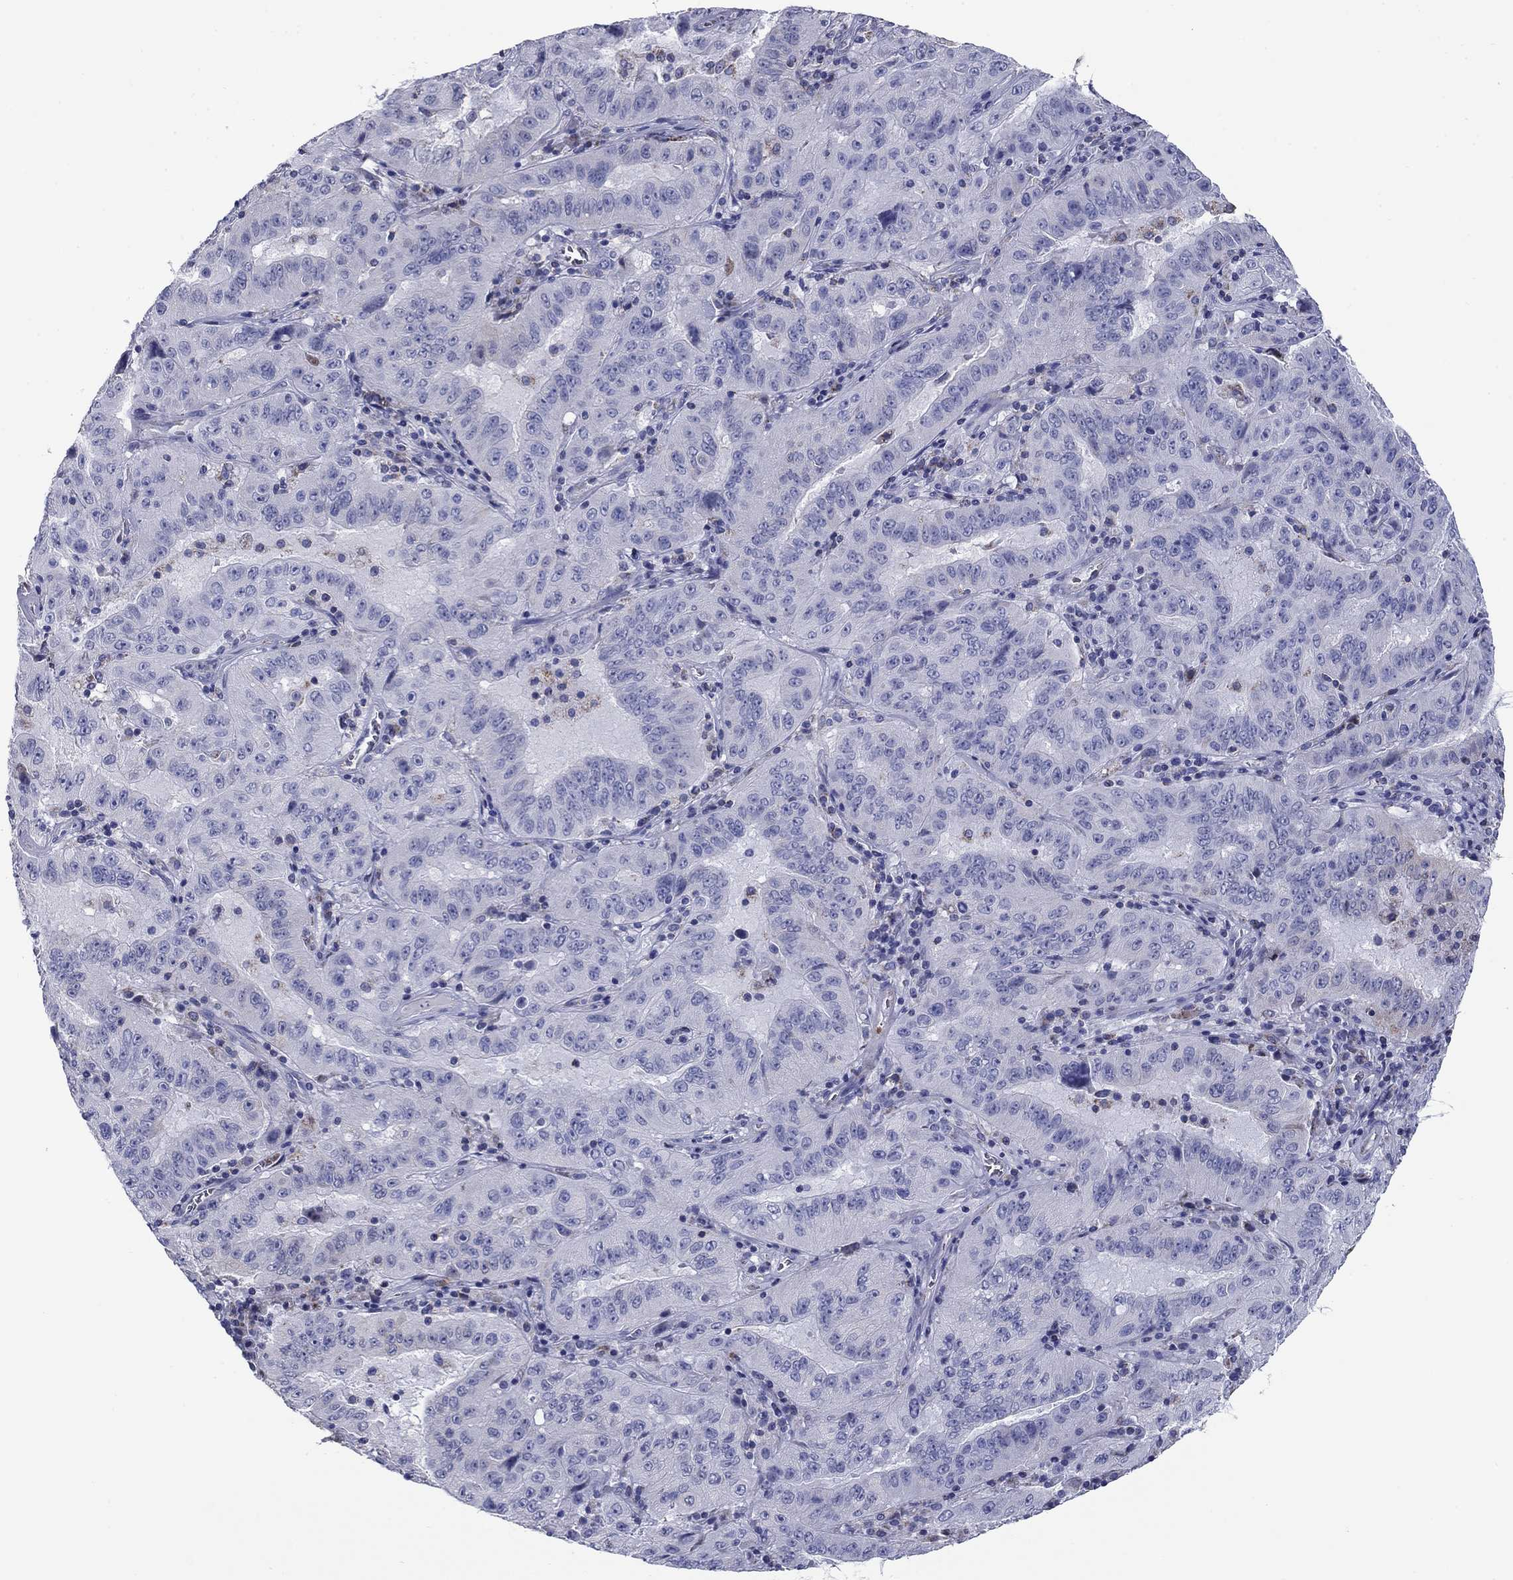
{"staining": {"intensity": "negative", "quantity": "none", "location": "none"}, "tissue": "pancreatic cancer", "cell_type": "Tumor cells", "image_type": "cancer", "snomed": [{"axis": "morphology", "description": "Adenocarcinoma, NOS"}, {"axis": "topography", "description": "Pancreas"}], "caption": "DAB (3,3'-diaminobenzidine) immunohistochemical staining of adenocarcinoma (pancreatic) exhibits no significant staining in tumor cells.", "gene": "NDUFA4L2", "patient": {"sex": "male", "age": 63}}